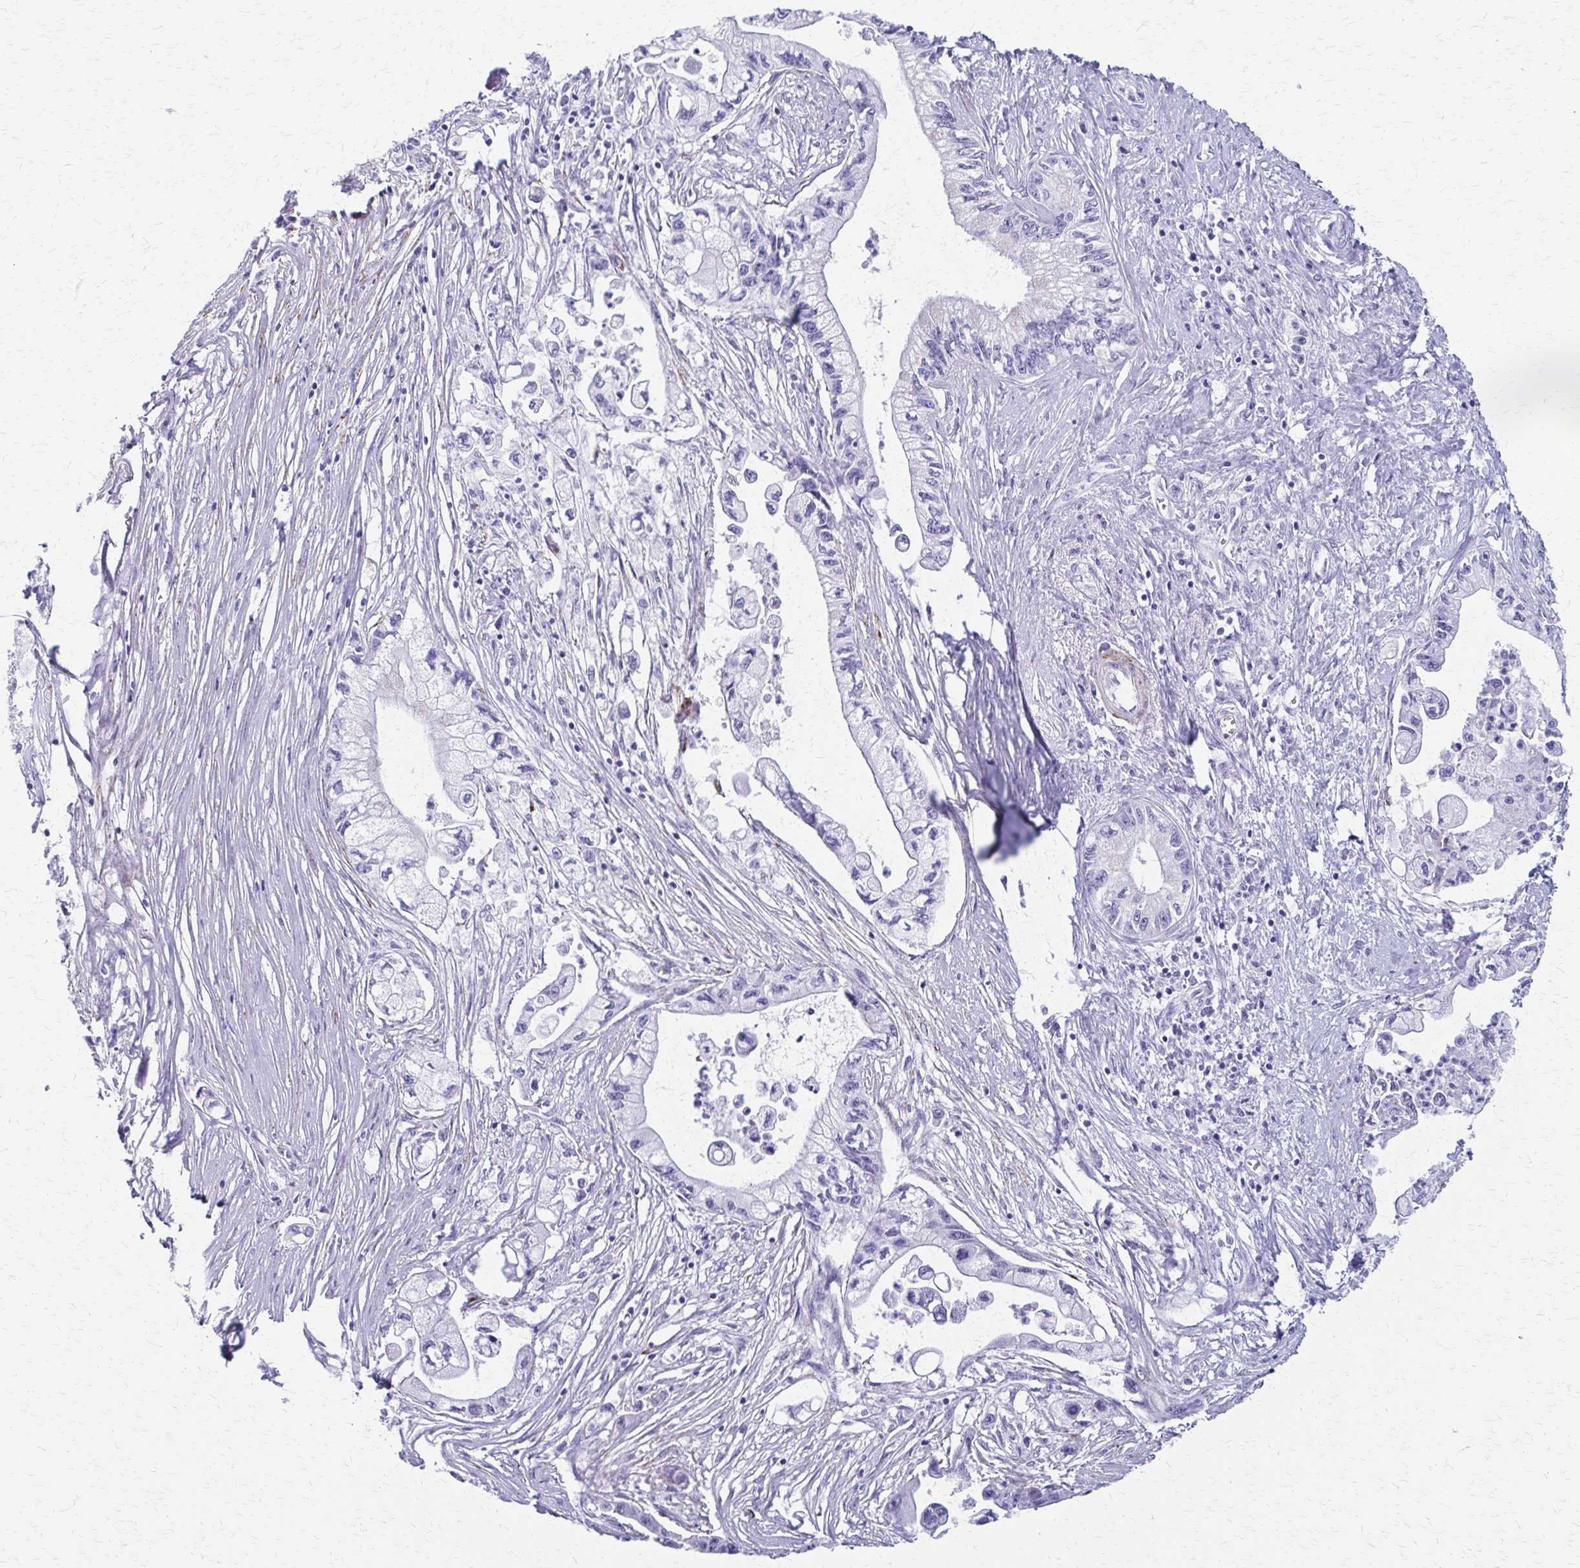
{"staining": {"intensity": "negative", "quantity": "none", "location": "none"}, "tissue": "pancreatic cancer", "cell_type": "Tumor cells", "image_type": "cancer", "snomed": [{"axis": "morphology", "description": "Adenocarcinoma, NOS"}, {"axis": "topography", "description": "Pancreas"}], "caption": "Immunohistochemistry (IHC) image of neoplastic tissue: adenocarcinoma (pancreatic) stained with DAB (3,3'-diaminobenzidine) exhibits no significant protein positivity in tumor cells. (DAB (3,3'-diaminobenzidine) IHC with hematoxylin counter stain).", "gene": "ZSCAN5B", "patient": {"sex": "male", "age": 61}}